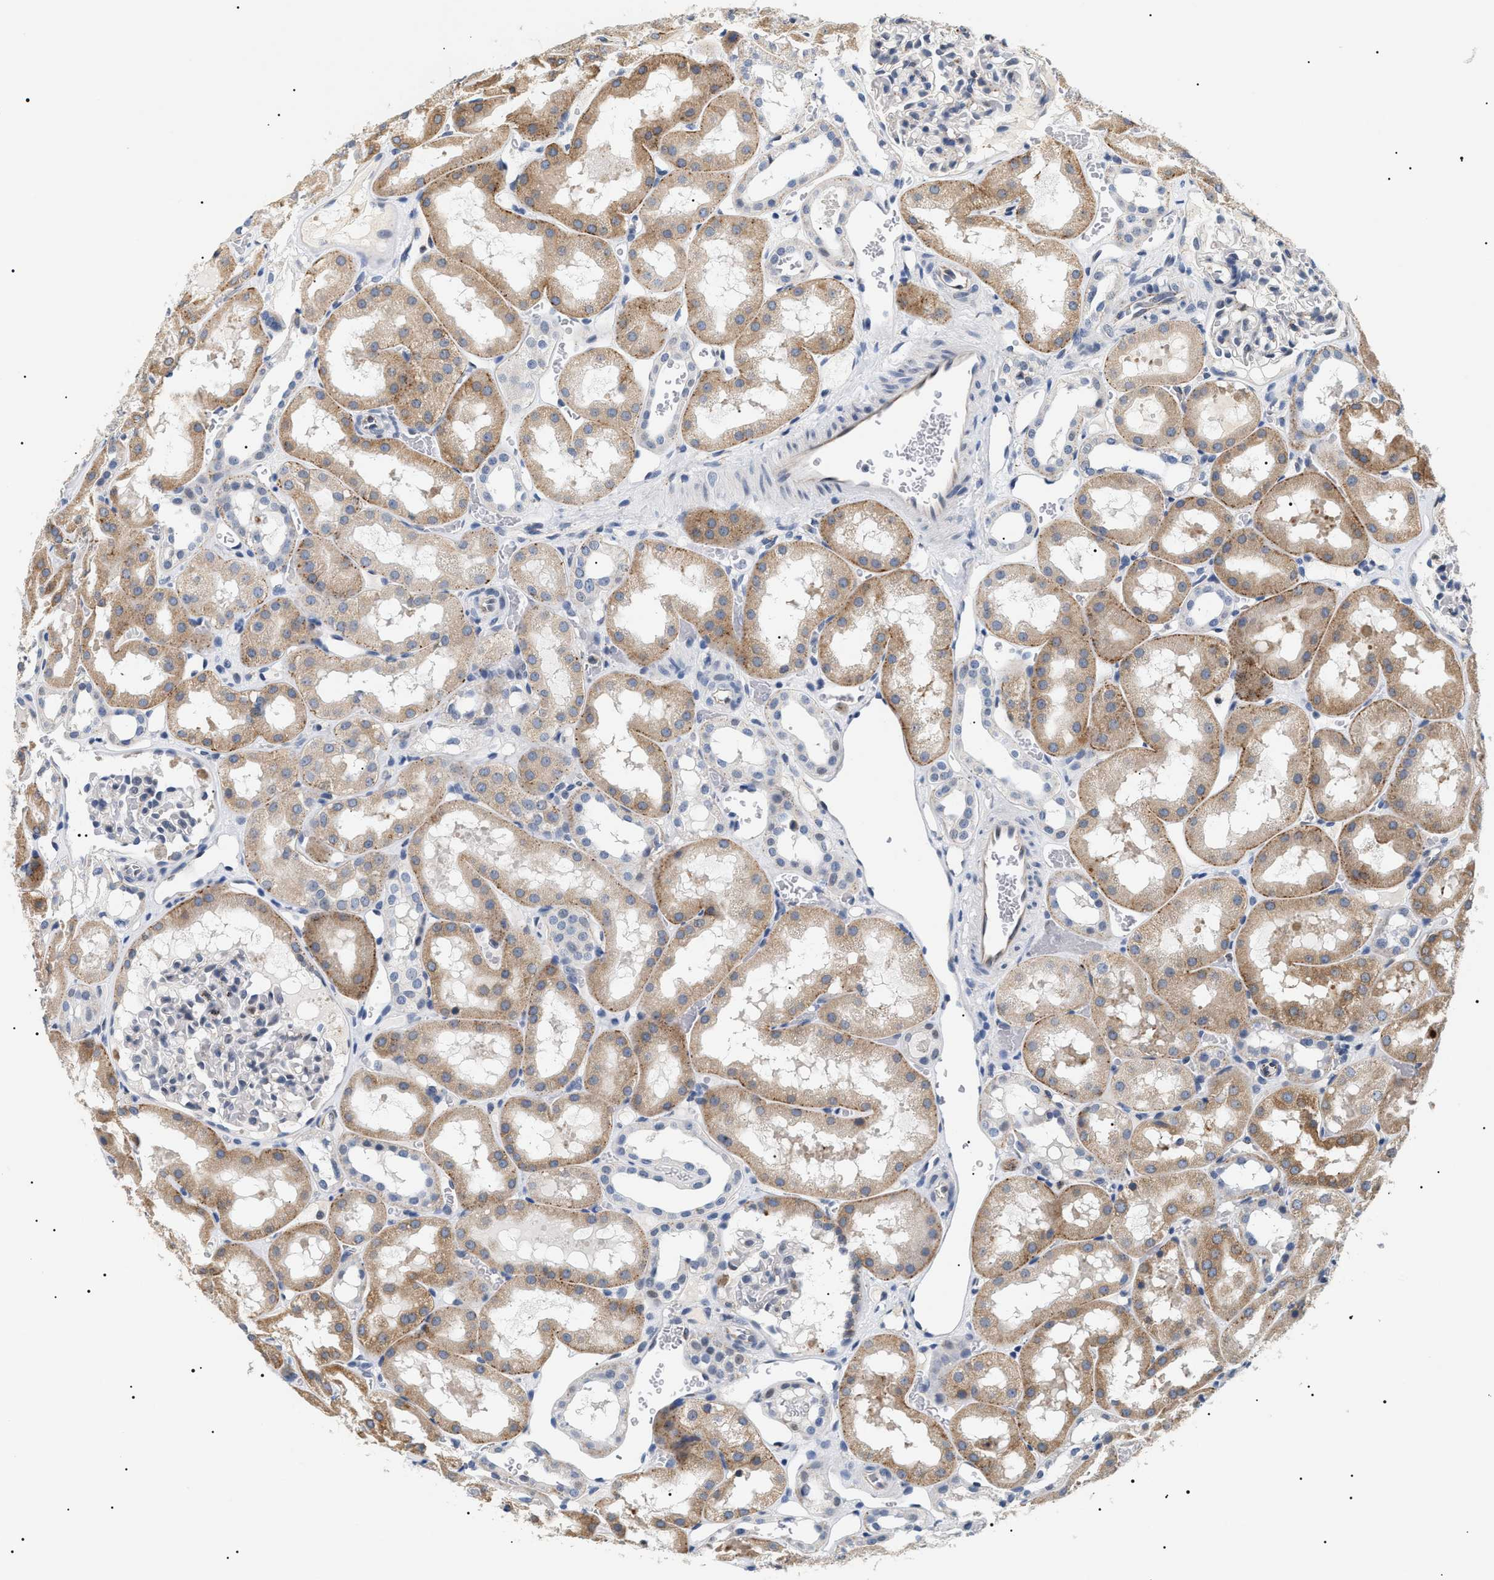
{"staining": {"intensity": "negative", "quantity": "none", "location": "none"}, "tissue": "kidney", "cell_type": "Cells in glomeruli", "image_type": "normal", "snomed": [{"axis": "morphology", "description": "Normal tissue, NOS"}, {"axis": "topography", "description": "Kidney"}, {"axis": "topography", "description": "Urinary bladder"}], "caption": "This is a histopathology image of immunohistochemistry staining of benign kidney, which shows no staining in cells in glomeruli.", "gene": "HSD17B11", "patient": {"sex": "male", "age": 16}}